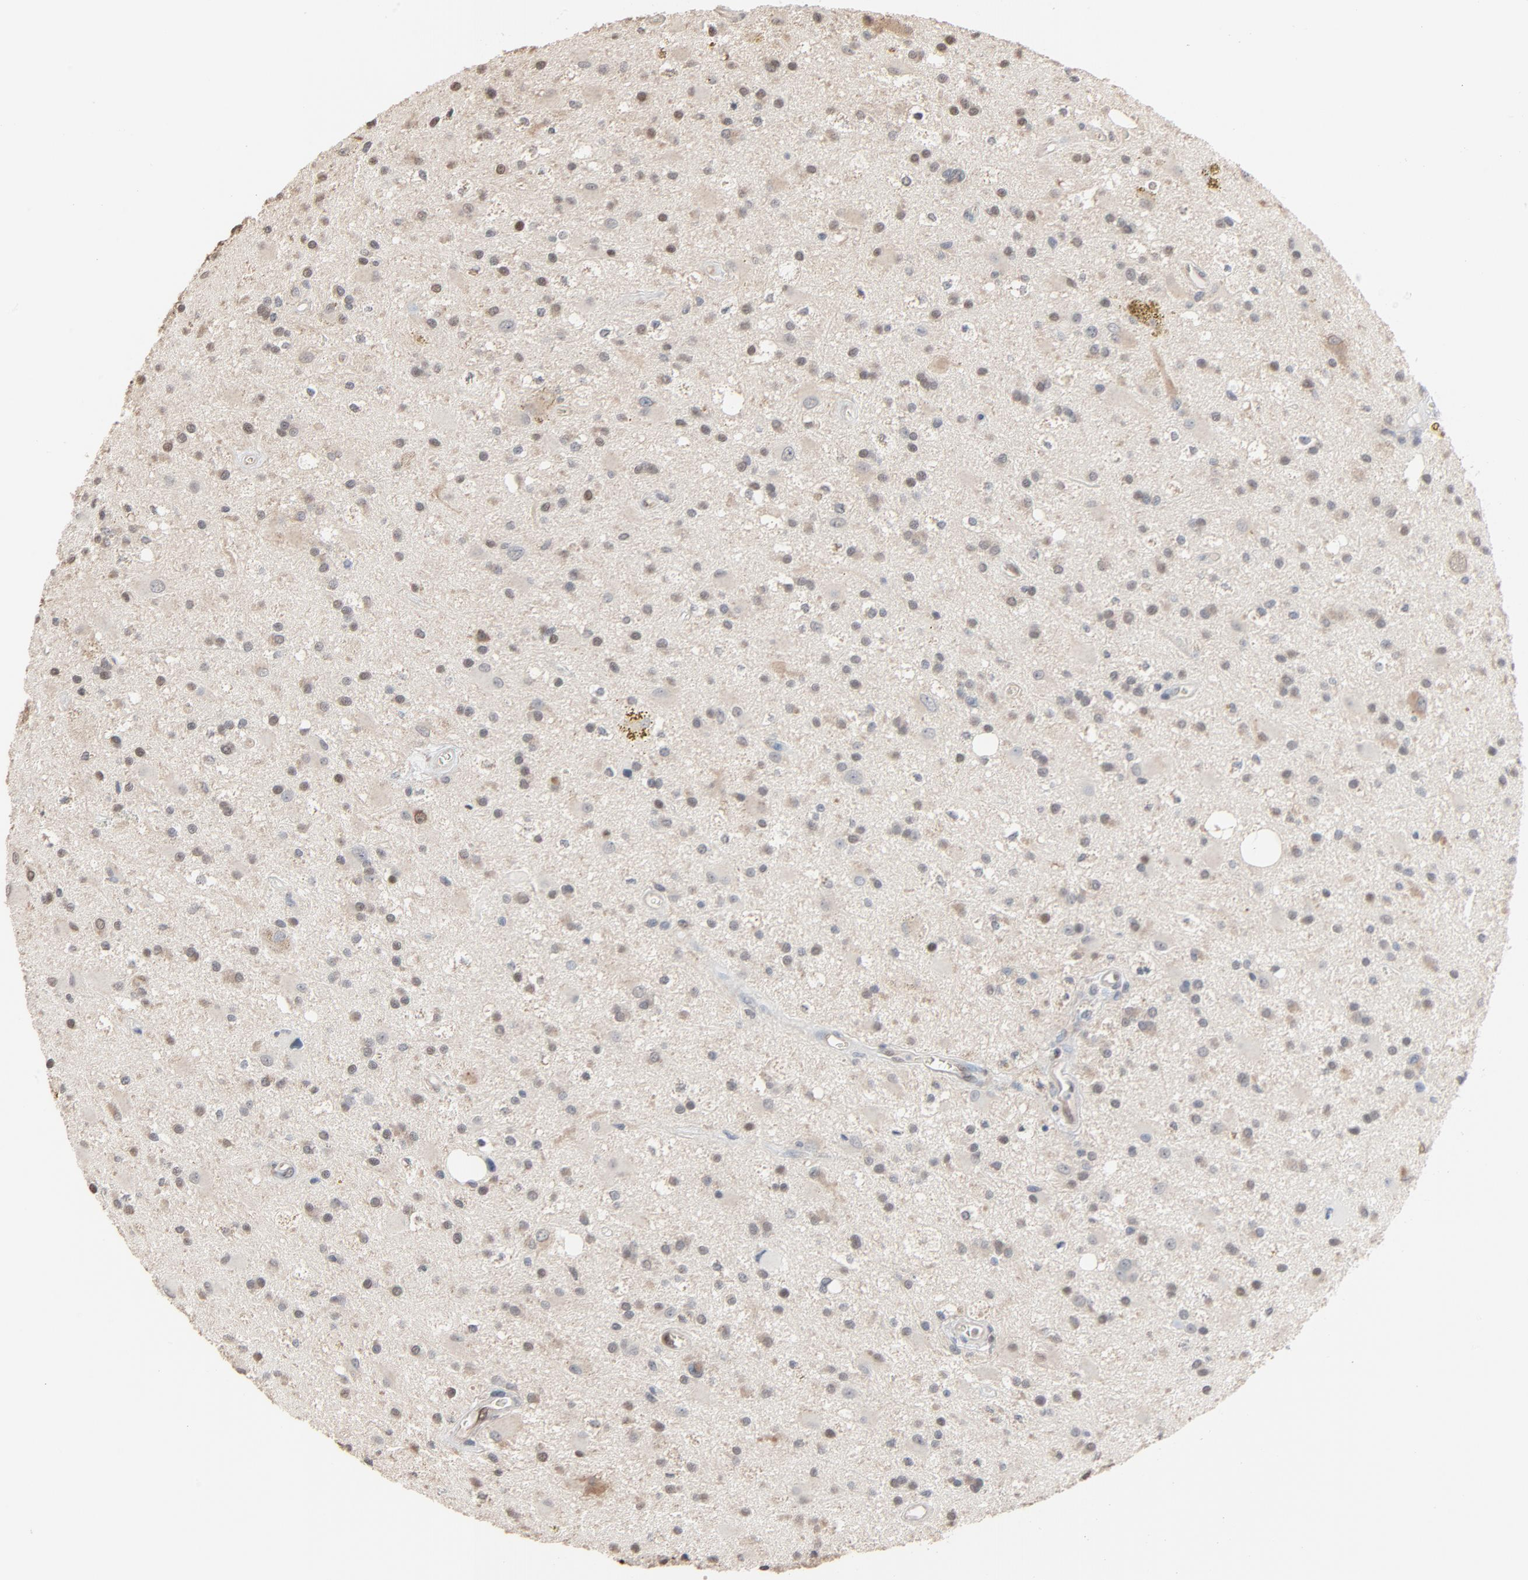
{"staining": {"intensity": "weak", "quantity": "25%-75%", "location": "cytoplasmic/membranous,nuclear"}, "tissue": "glioma", "cell_type": "Tumor cells", "image_type": "cancer", "snomed": [{"axis": "morphology", "description": "Glioma, malignant, Low grade"}, {"axis": "topography", "description": "Brain"}], "caption": "Tumor cells display low levels of weak cytoplasmic/membranous and nuclear staining in about 25%-75% of cells in malignant glioma (low-grade). (Stains: DAB in brown, nuclei in blue, Microscopy: brightfield microscopy at high magnification).", "gene": "CCT5", "patient": {"sex": "male", "age": 58}}